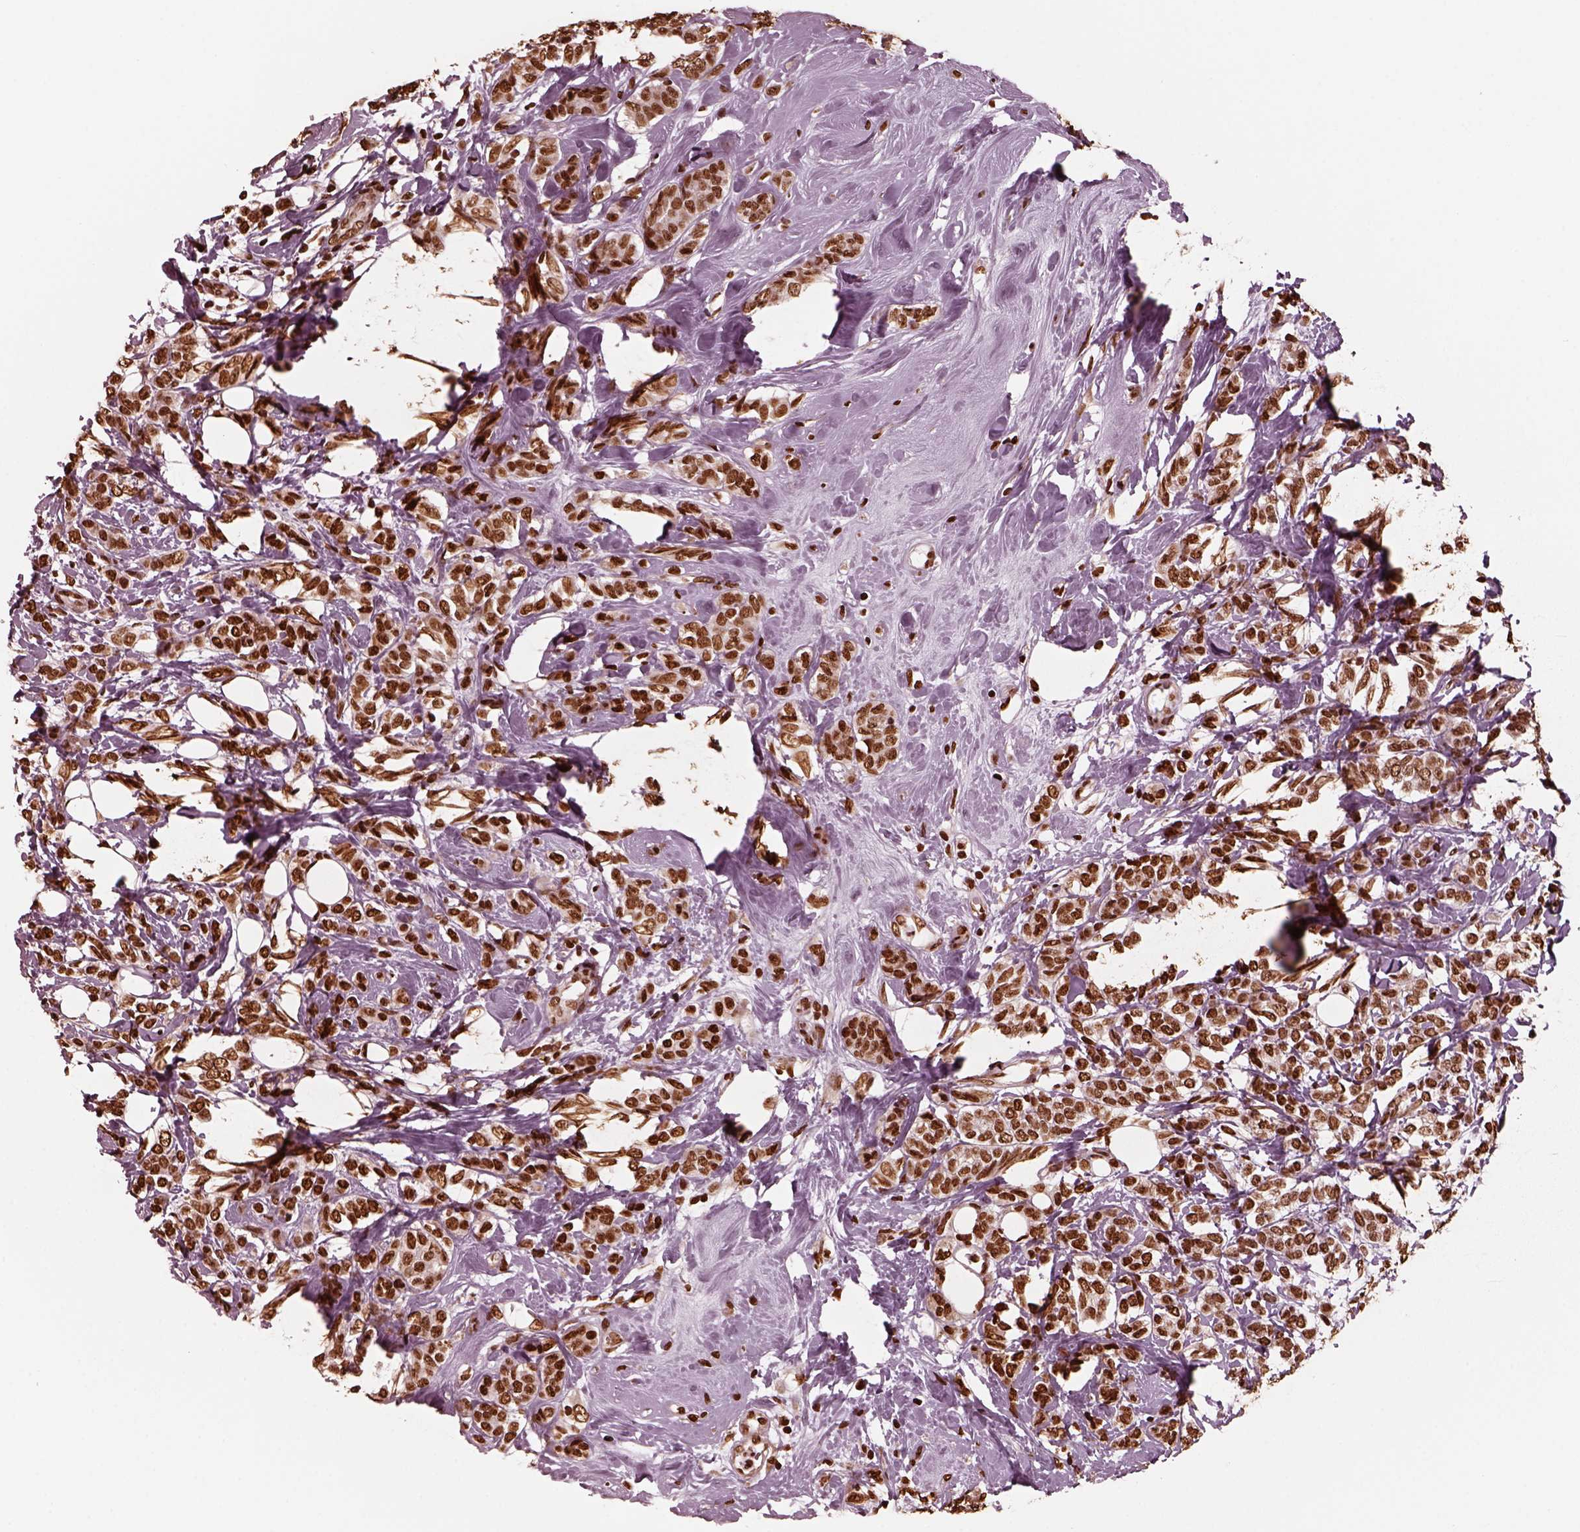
{"staining": {"intensity": "strong", "quantity": ">75%", "location": "nuclear"}, "tissue": "breast cancer", "cell_type": "Tumor cells", "image_type": "cancer", "snomed": [{"axis": "morphology", "description": "Lobular carcinoma"}, {"axis": "topography", "description": "Breast"}], "caption": "Strong nuclear protein expression is identified in about >75% of tumor cells in lobular carcinoma (breast).", "gene": "NSD1", "patient": {"sex": "female", "age": 49}}